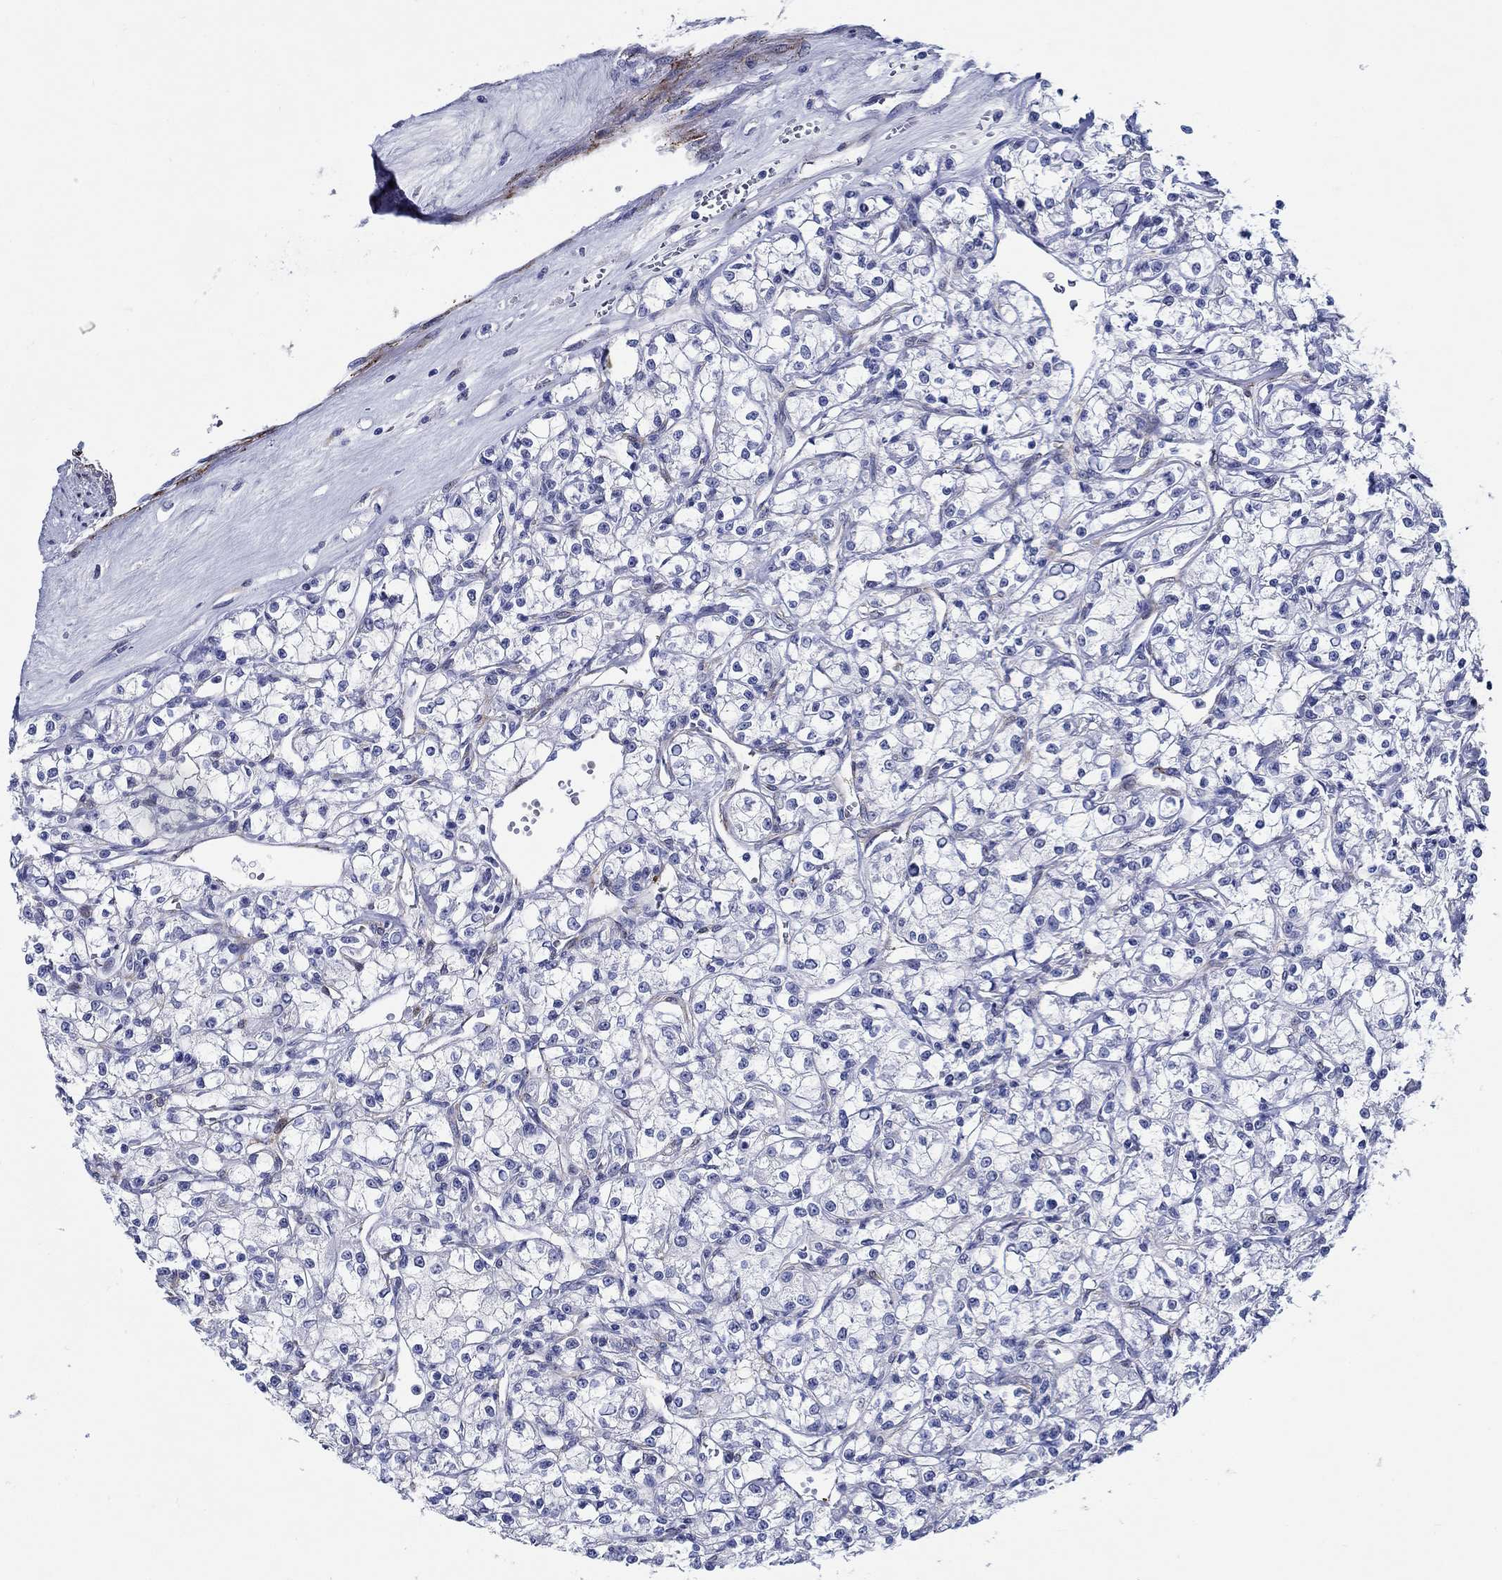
{"staining": {"intensity": "negative", "quantity": "none", "location": "none"}, "tissue": "renal cancer", "cell_type": "Tumor cells", "image_type": "cancer", "snomed": [{"axis": "morphology", "description": "Adenocarcinoma, NOS"}, {"axis": "topography", "description": "Kidney"}], "caption": "A histopathology image of renal cancer (adenocarcinoma) stained for a protein exhibits no brown staining in tumor cells.", "gene": "MC2R", "patient": {"sex": "female", "age": 59}}